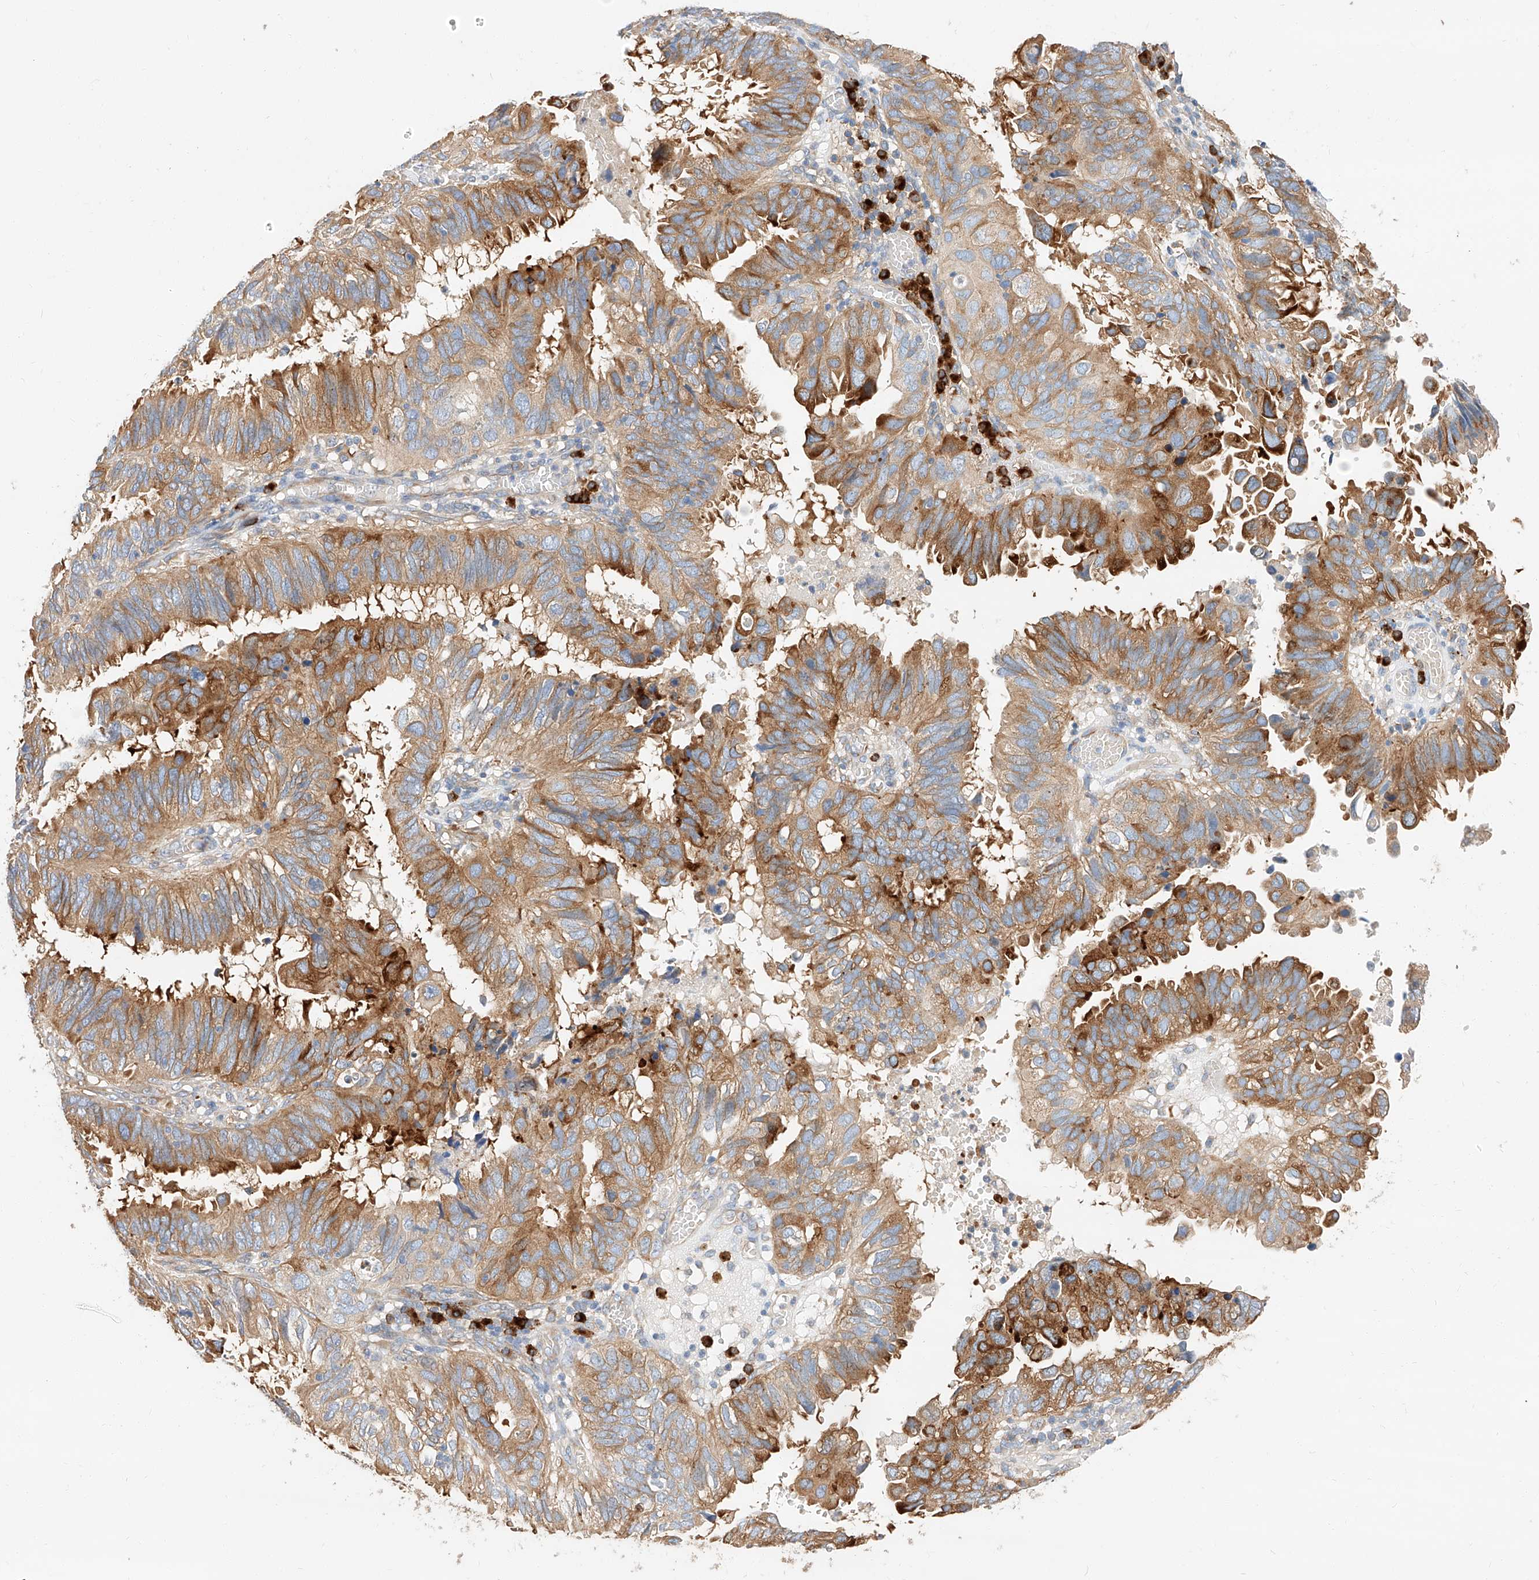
{"staining": {"intensity": "moderate", "quantity": ">75%", "location": "cytoplasmic/membranous"}, "tissue": "endometrial cancer", "cell_type": "Tumor cells", "image_type": "cancer", "snomed": [{"axis": "morphology", "description": "Adenocarcinoma, NOS"}, {"axis": "topography", "description": "Uterus"}], "caption": "Protein analysis of endometrial cancer tissue exhibits moderate cytoplasmic/membranous positivity in approximately >75% of tumor cells.", "gene": "GLMN", "patient": {"sex": "female", "age": 77}}